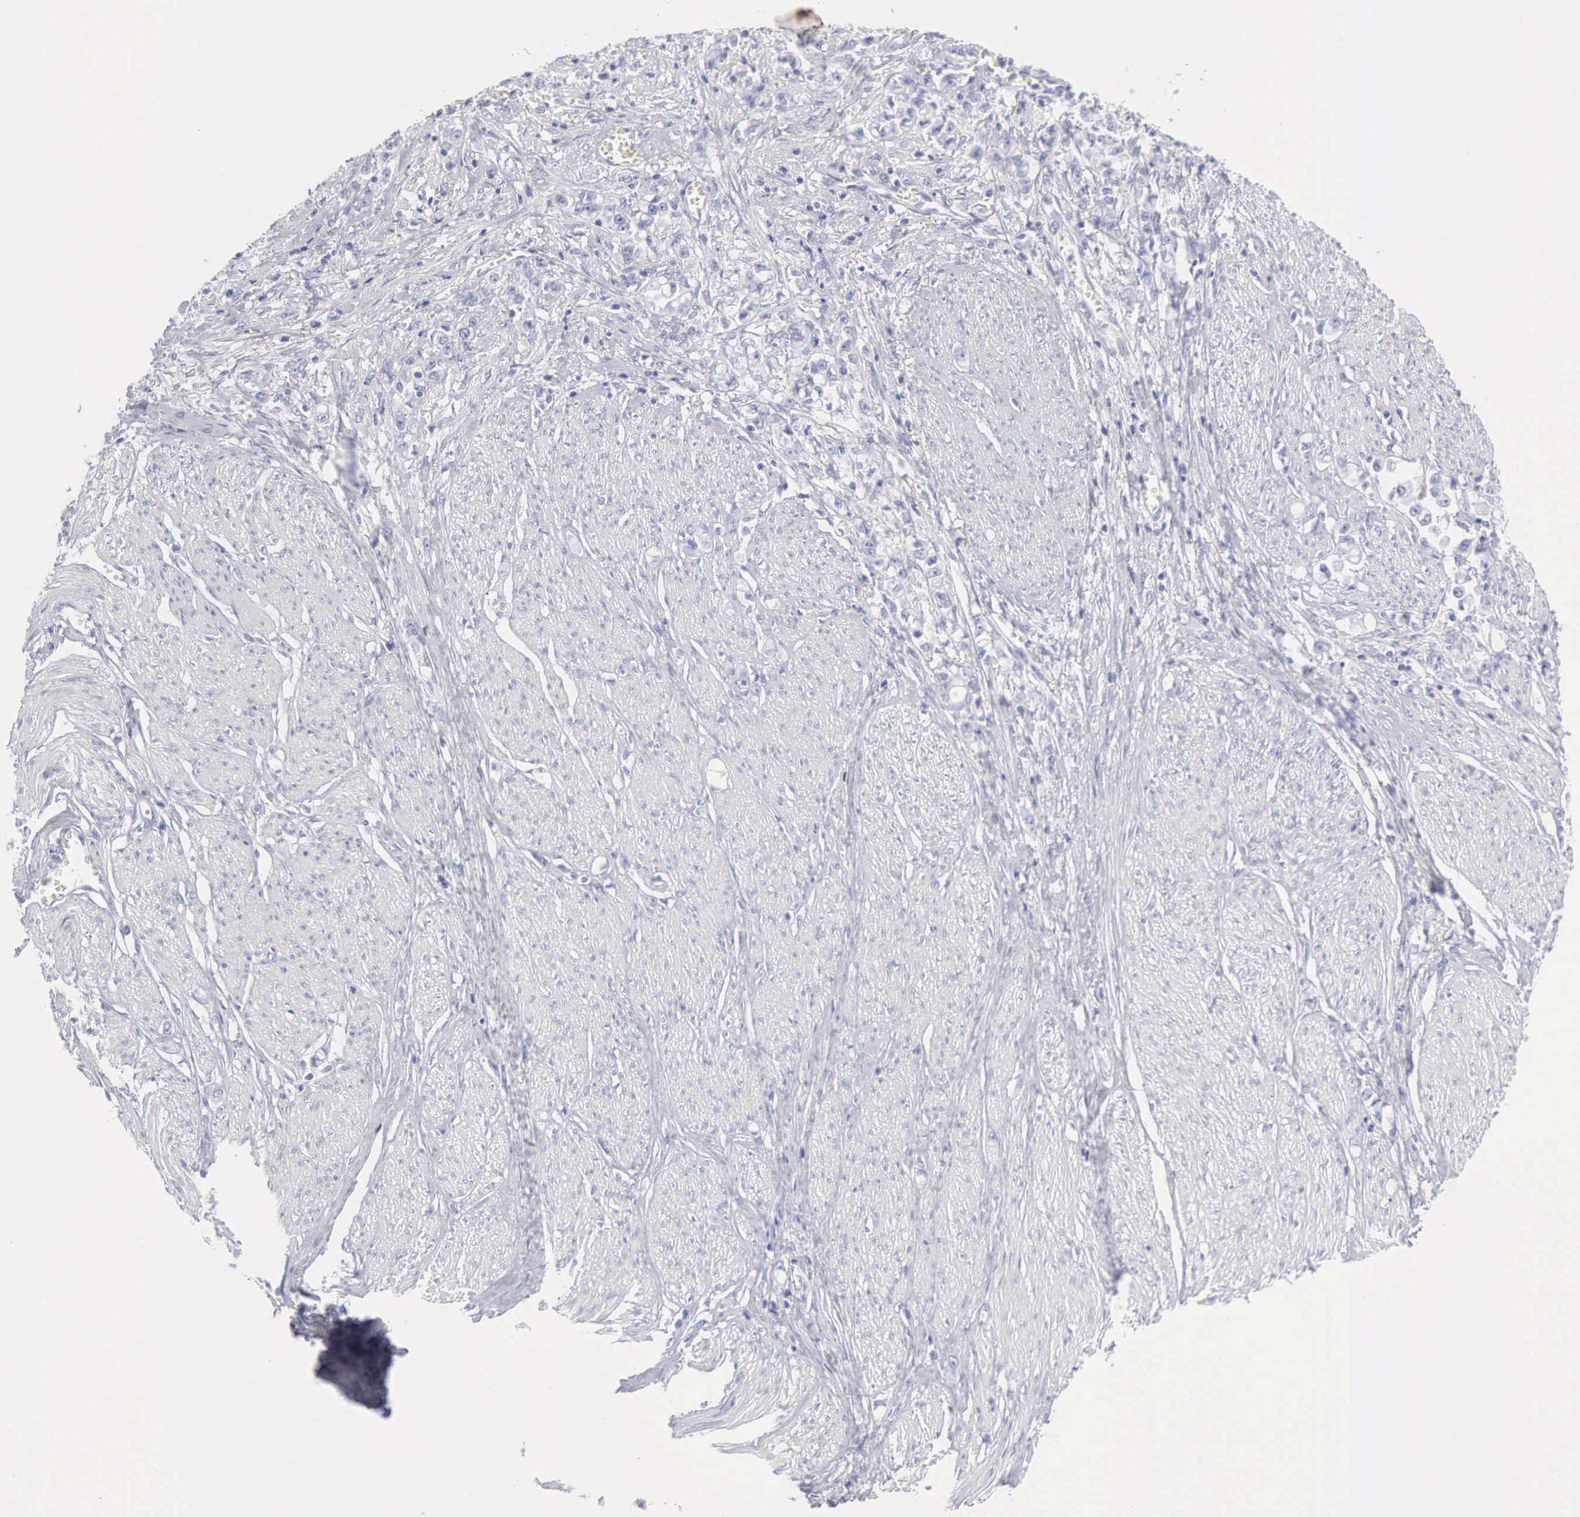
{"staining": {"intensity": "negative", "quantity": "none", "location": "none"}, "tissue": "stomach cancer", "cell_type": "Tumor cells", "image_type": "cancer", "snomed": [{"axis": "morphology", "description": "Adenocarcinoma, NOS"}, {"axis": "topography", "description": "Stomach"}], "caption": "Photomicrograph shows no protein positivity in tumor cells of stomach adenocarcinoma tissue.", "gene": "KRT5", "patient": {"sex": "male", "age": 72}}